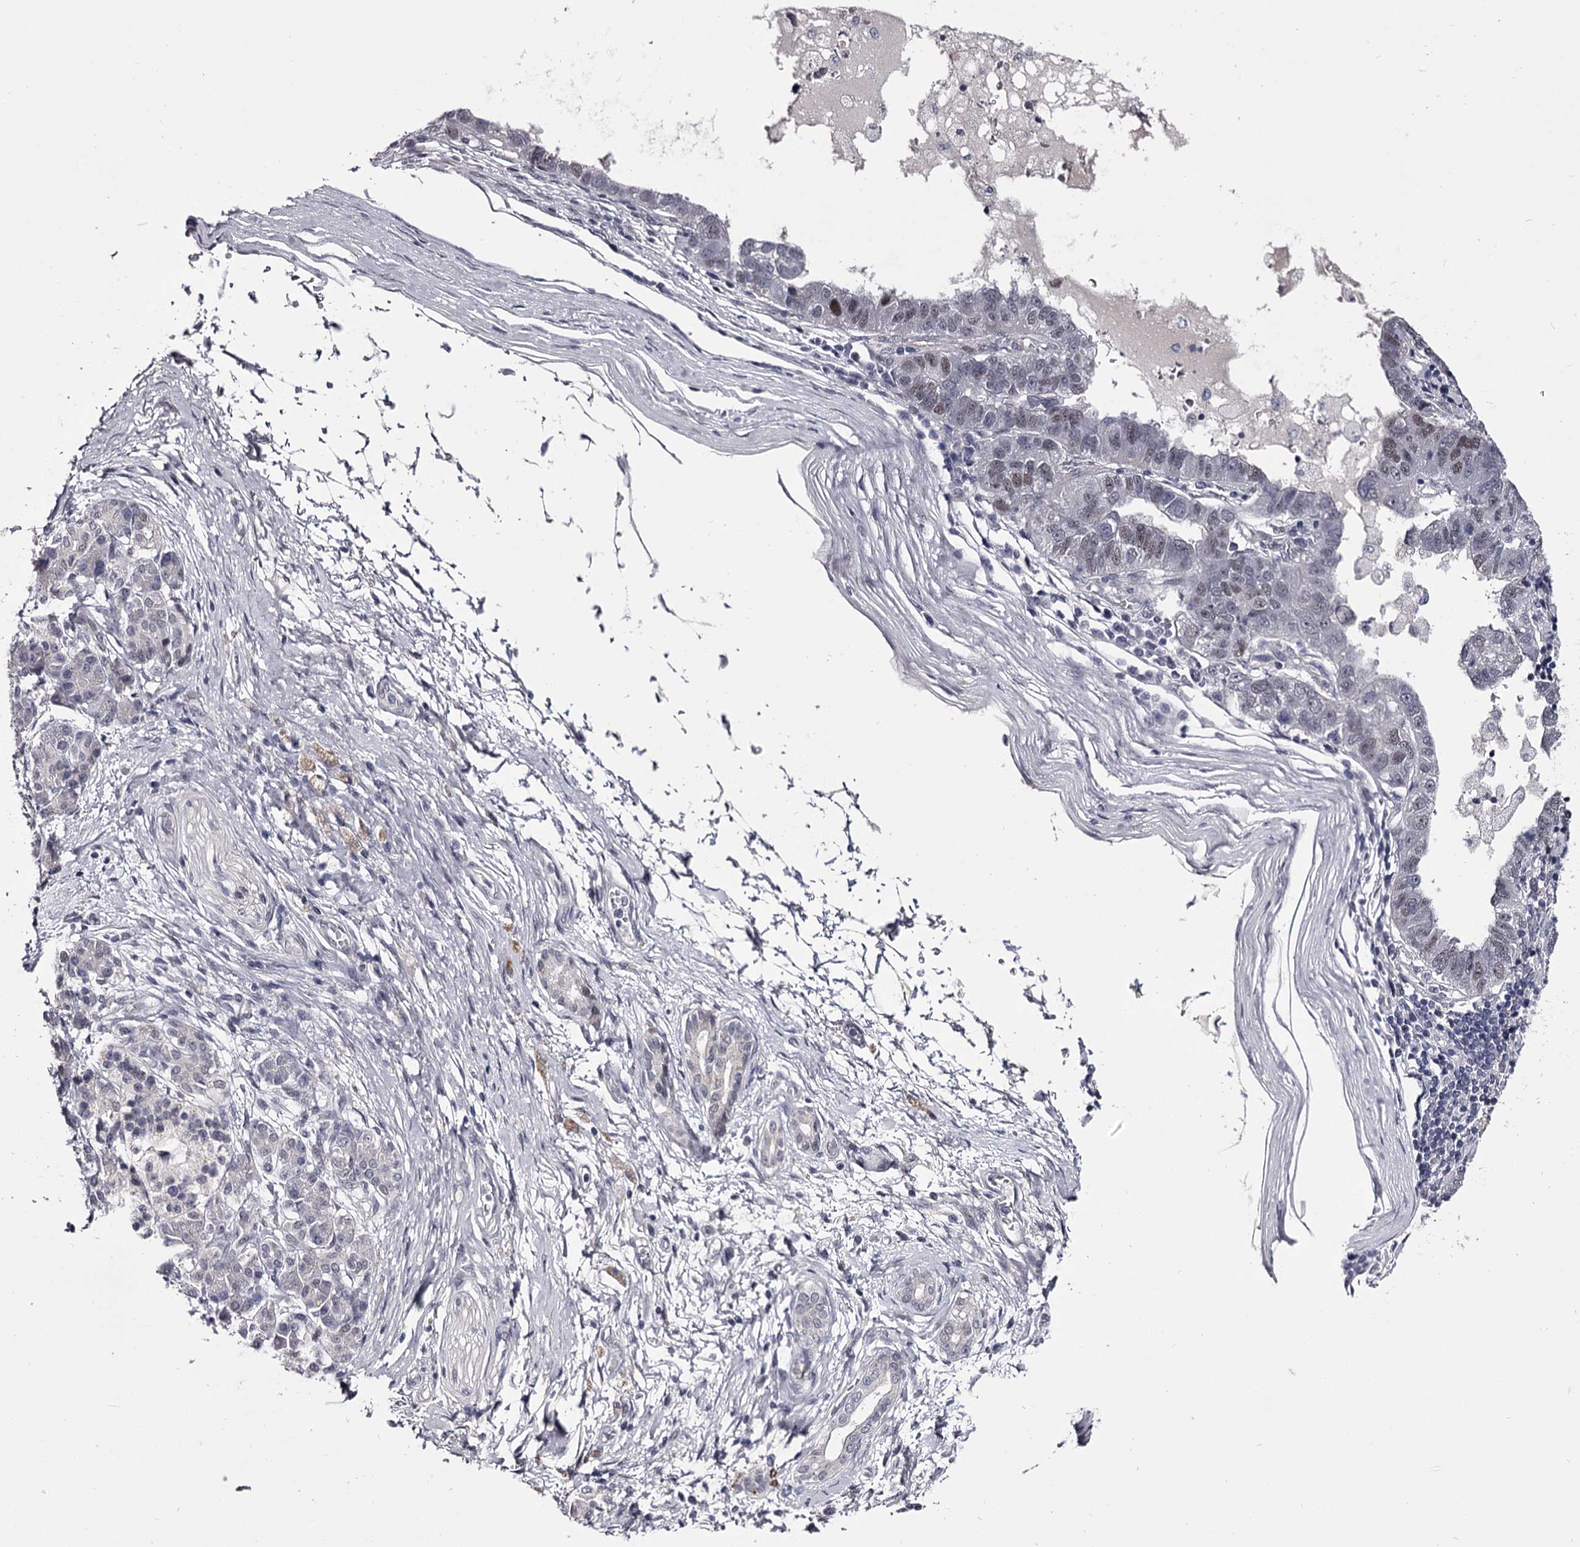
{"staining": {"intensity": "weak", "quantity": "<25%", "location": "nuclear"}, "tissue": "pancreatic cancer", "cell_type": "Tumor cells", "image_type": "cancer", "snomed": [{"axis": "morphology", "description": "Adenocarcinoma, NOS"}, {"axis": "topography", "description": "Pancreas"}], "caption": "Immunohistochemistry (IHC) photomicrograph of pancreatic cancer (adenocarcinoma) stained for a protein (brown), which shows no positivity in tumor cells.", "gene": "OVOL2", "patient": {"sex": "female", "age": 61}}